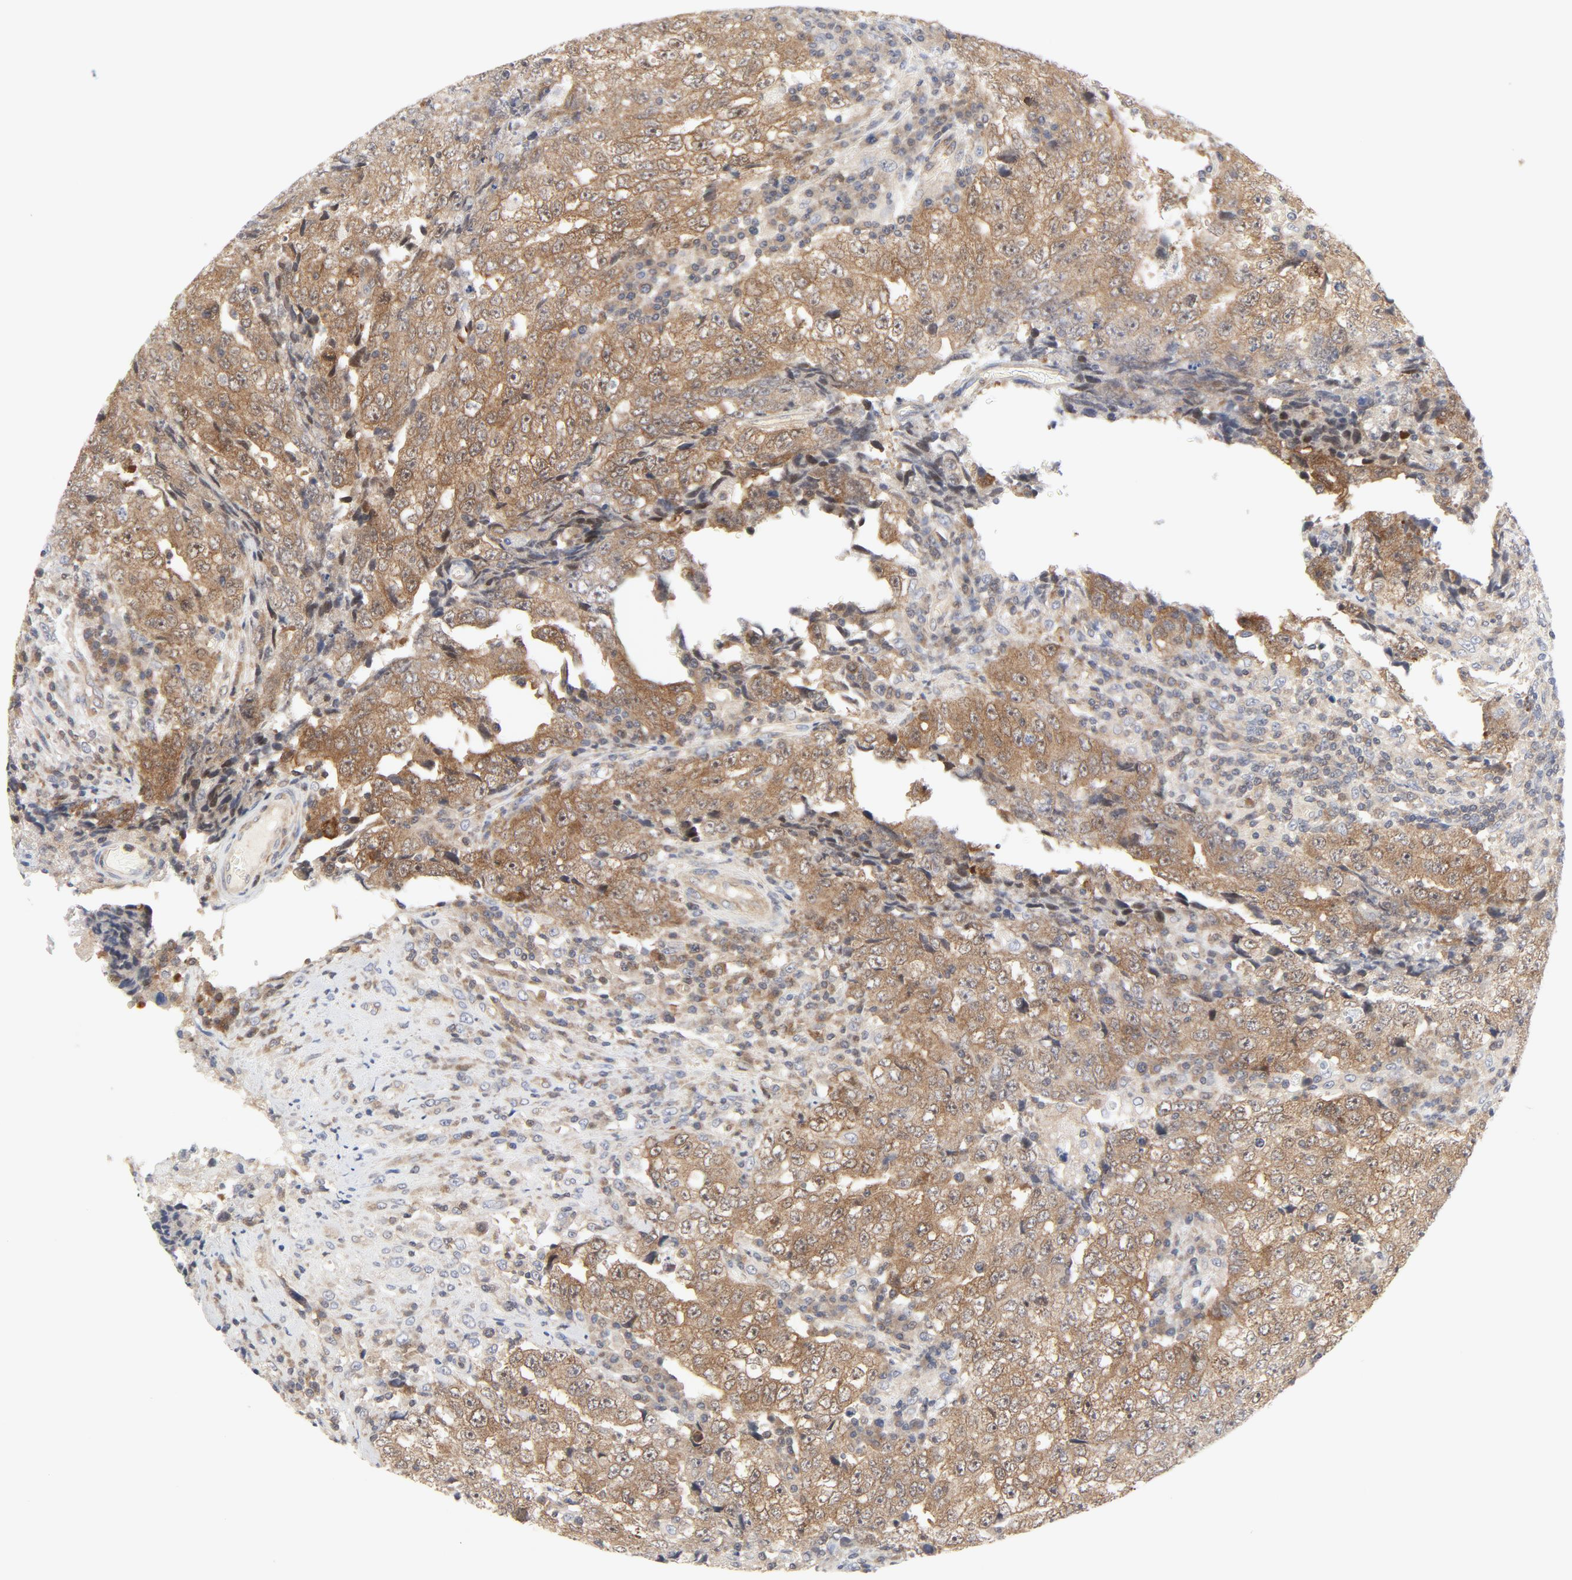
{"staining": {"intensity": "moderate", "quantity": ">75%", "location": "cytoplasmic/membranous"}, "tissue": "testis cancer", "cell_type": "Tumor cells", "image_type": "cancer", "snomed": [{"axis": "morphology", "description": "Necrosis, NOS"}, {"axis": "morphology", "description": "Carcinoma, Embryonal, NOS"}, {"axis": "topography", "description": "Testis"}], "caption": "This is an image of immunohistochemistry (IHC) staining of testis cancer, which shows moderate staining in the cytoplasmic/membranous of tumor cells.", "gene": "MAP2K7", "patient": {"sex": "male", "age": 19}}